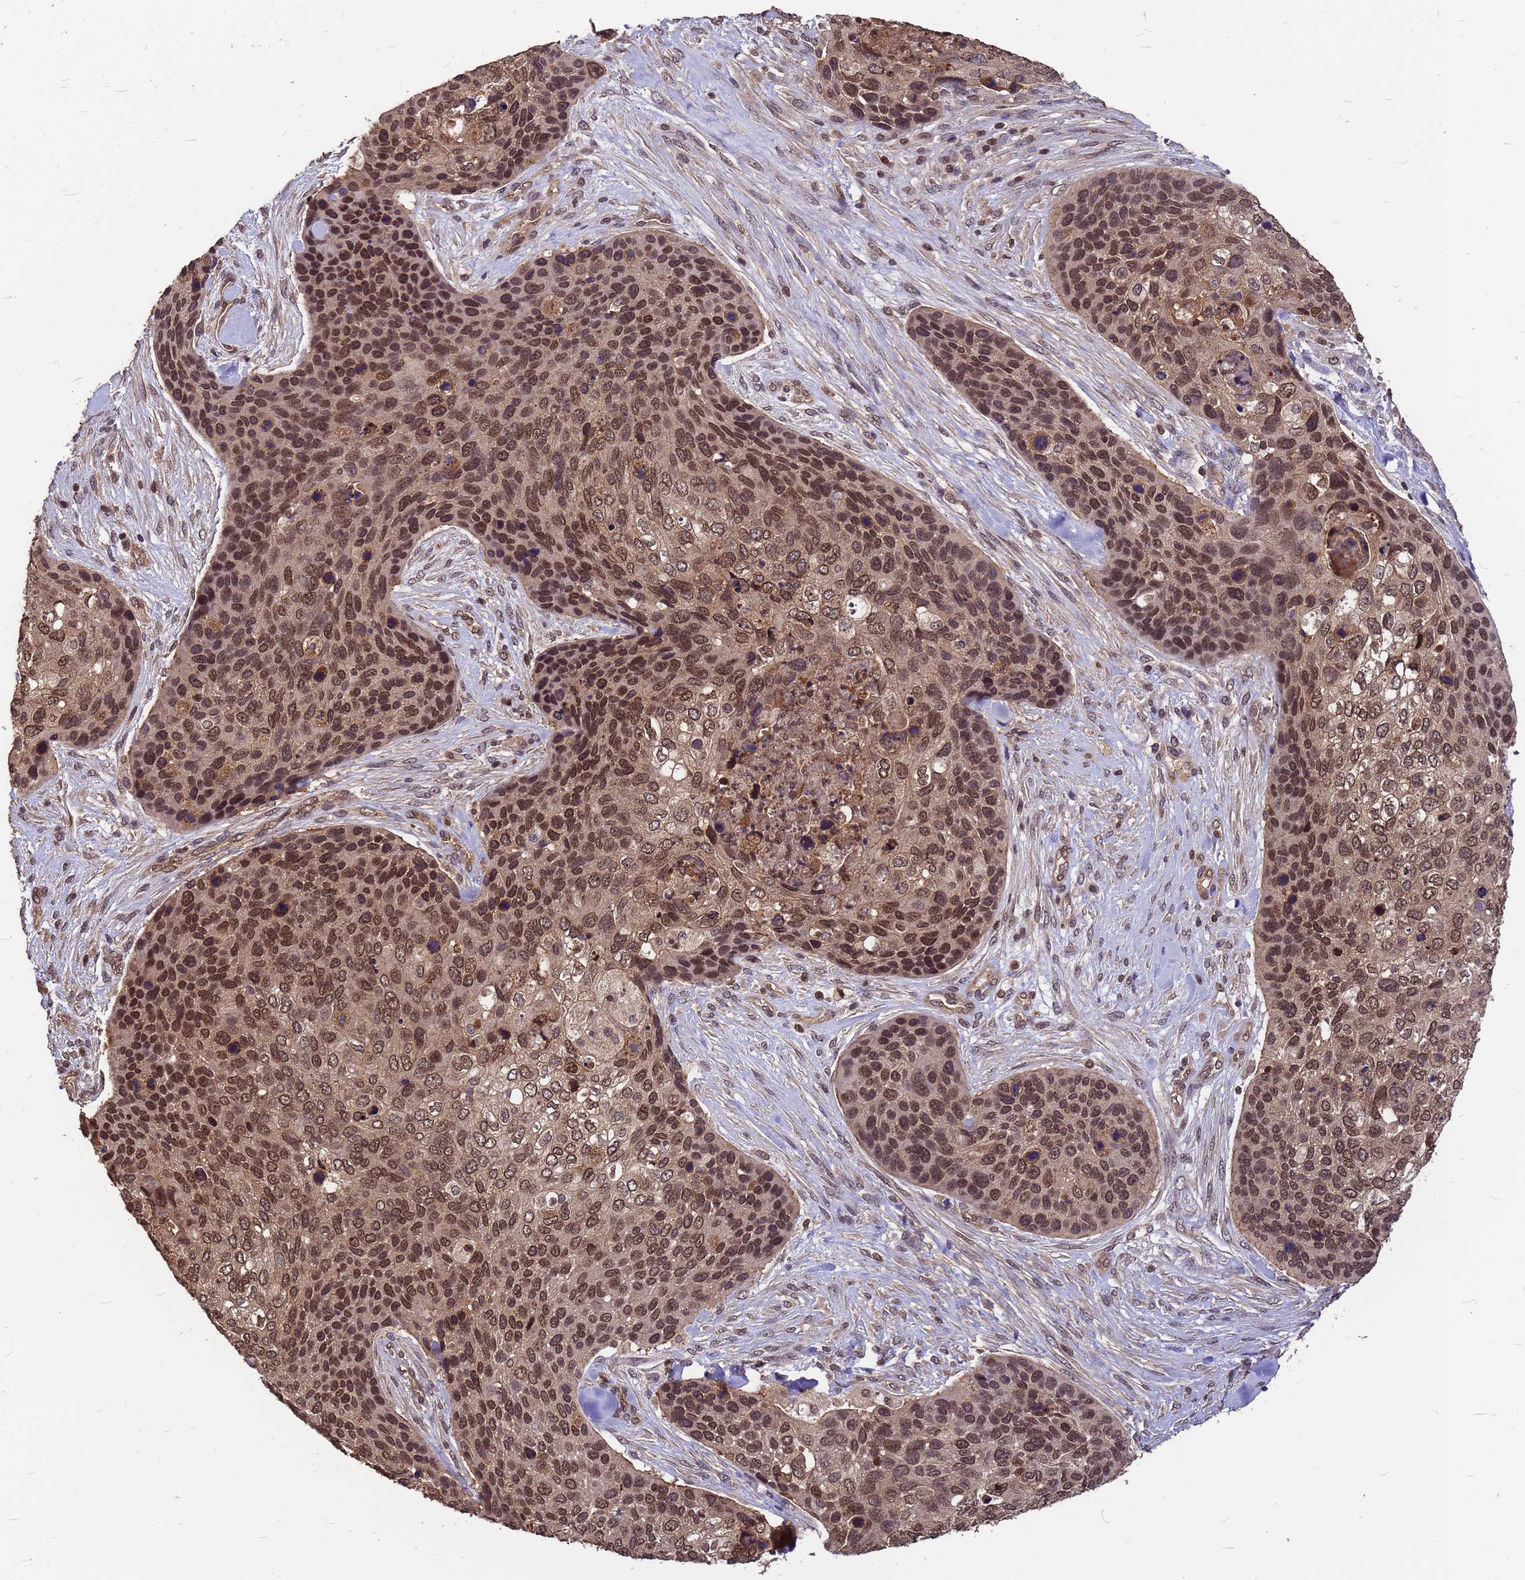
{"staining": {"intensity": "moderate", "quantity": ">75%", "location": "cytoplasmic/membranous,nuclear"}, "tissue": "skin cancer", "cell_type": "Tumor cells", "image_type": "cancer", "snomed": [{"axis": "morphology", "description": "Basal cell carcinoma"}, {"axis": "topography", "description": "Skin"}], "caption": "Protein expression analysis of basal cell carcinoma (skin) displays moderate cytoplasmic/membranous and nuclear positivity in about >75% of tumor cells.", "gene": "C1orf35", "patient": {"sex": "female", "age": 74}}